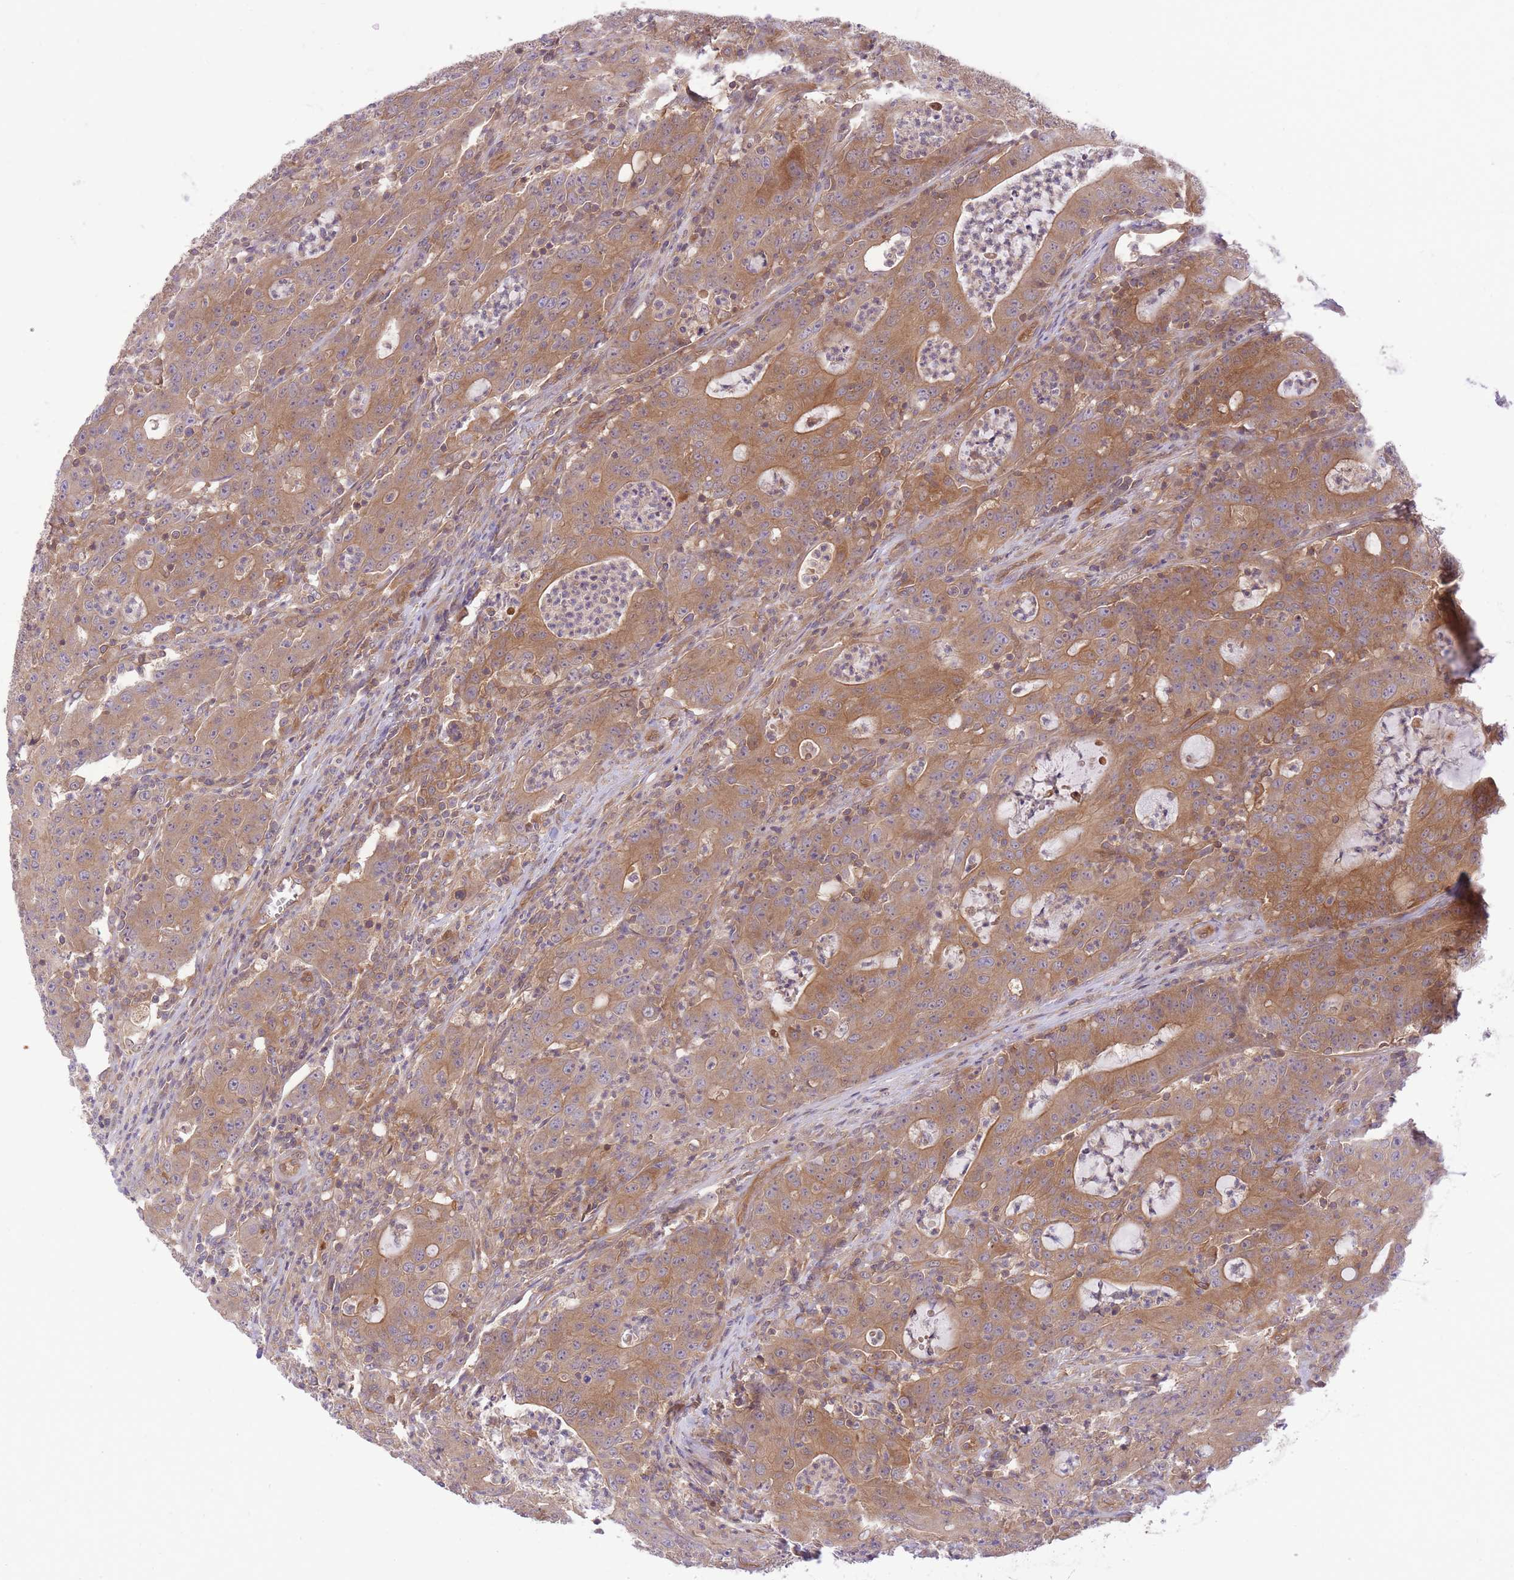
{"staining": {"intensity": "moderate", "quantity": ">75%", "location": "cytoplasmic/membranous"}, "tissue": "colorectal cancer", "cell_type": "Tumor cells", "image_type": "cancer", "snomed": [{"axis": "morphology", "description": "Adenocarcinoma, NOS"}, {"axis": "topography", "description": "Colon"}], "caption": "Colorectal cancer stained with DAB immunohistochemistry (IHC) demonstrates medium levels of moderate cytoplasmic/membranous staining in approximately >75% of tumor cells.", "gene": "PREP", "patient": {"sex": "male", "age": 83}}